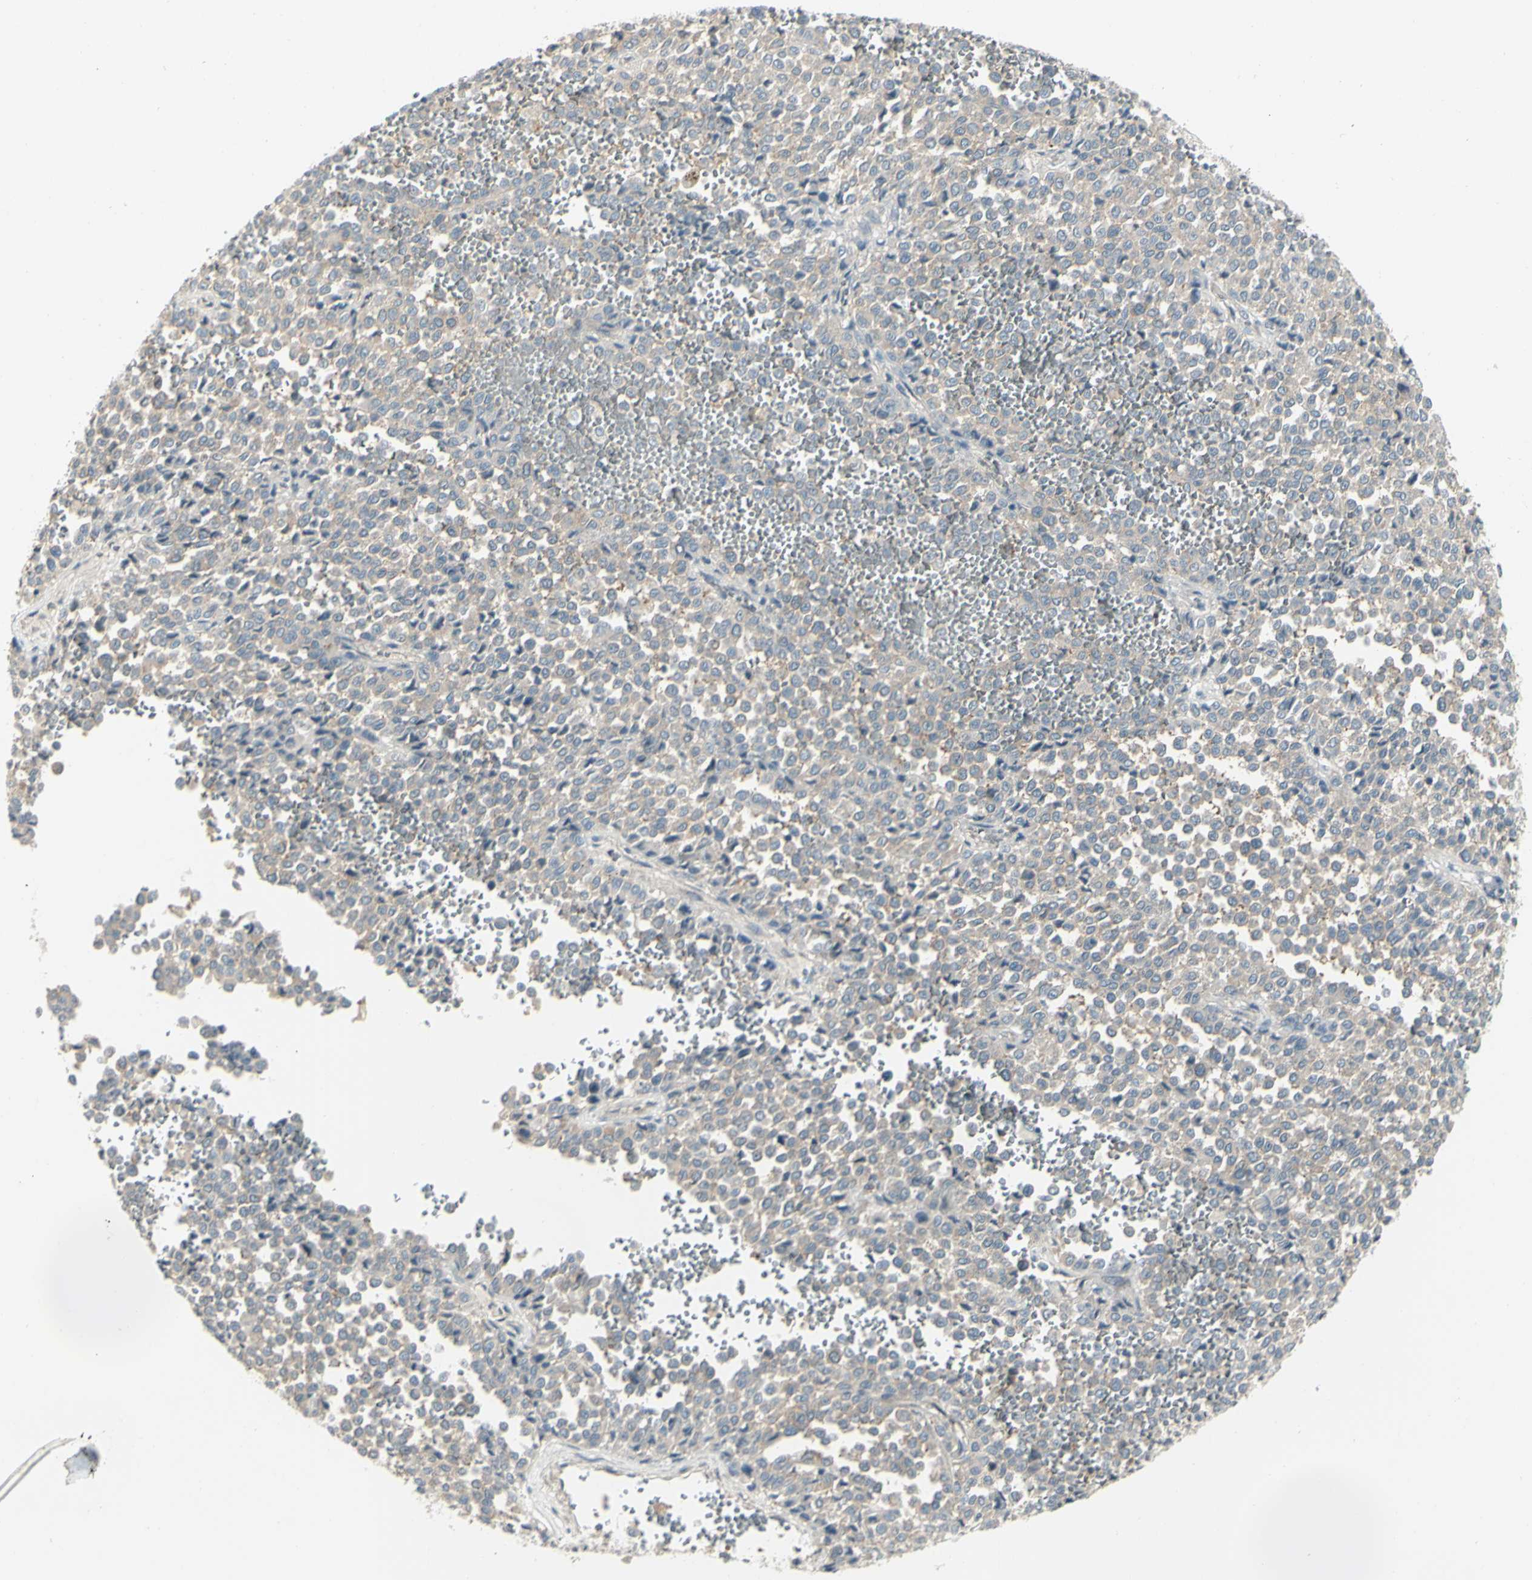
{"staining": {"intensity": "weak", "quantity": ">75%", "location": "cytoplasmic/membranous"}, "tissue": "melanoma", "cell_type": "Tumor cells", "image_type": "cancer", "snomed": [{"axis": "morphology", "description": "Malignant melanoma, Metastatic site"}, {"axis": "topography", "description": "Pancreas"}], "caption": "Immunohistochemistry (DAB (3,3'-diaminobenzidine)) staining of human malignant melanoma (metastatic site) demonstrates weak cytoplasmic/membranous protein positivity in approximately >75% of tumor cells.", "gene": "CCNB2", "patient": {"sex": "female", "age": 30}}